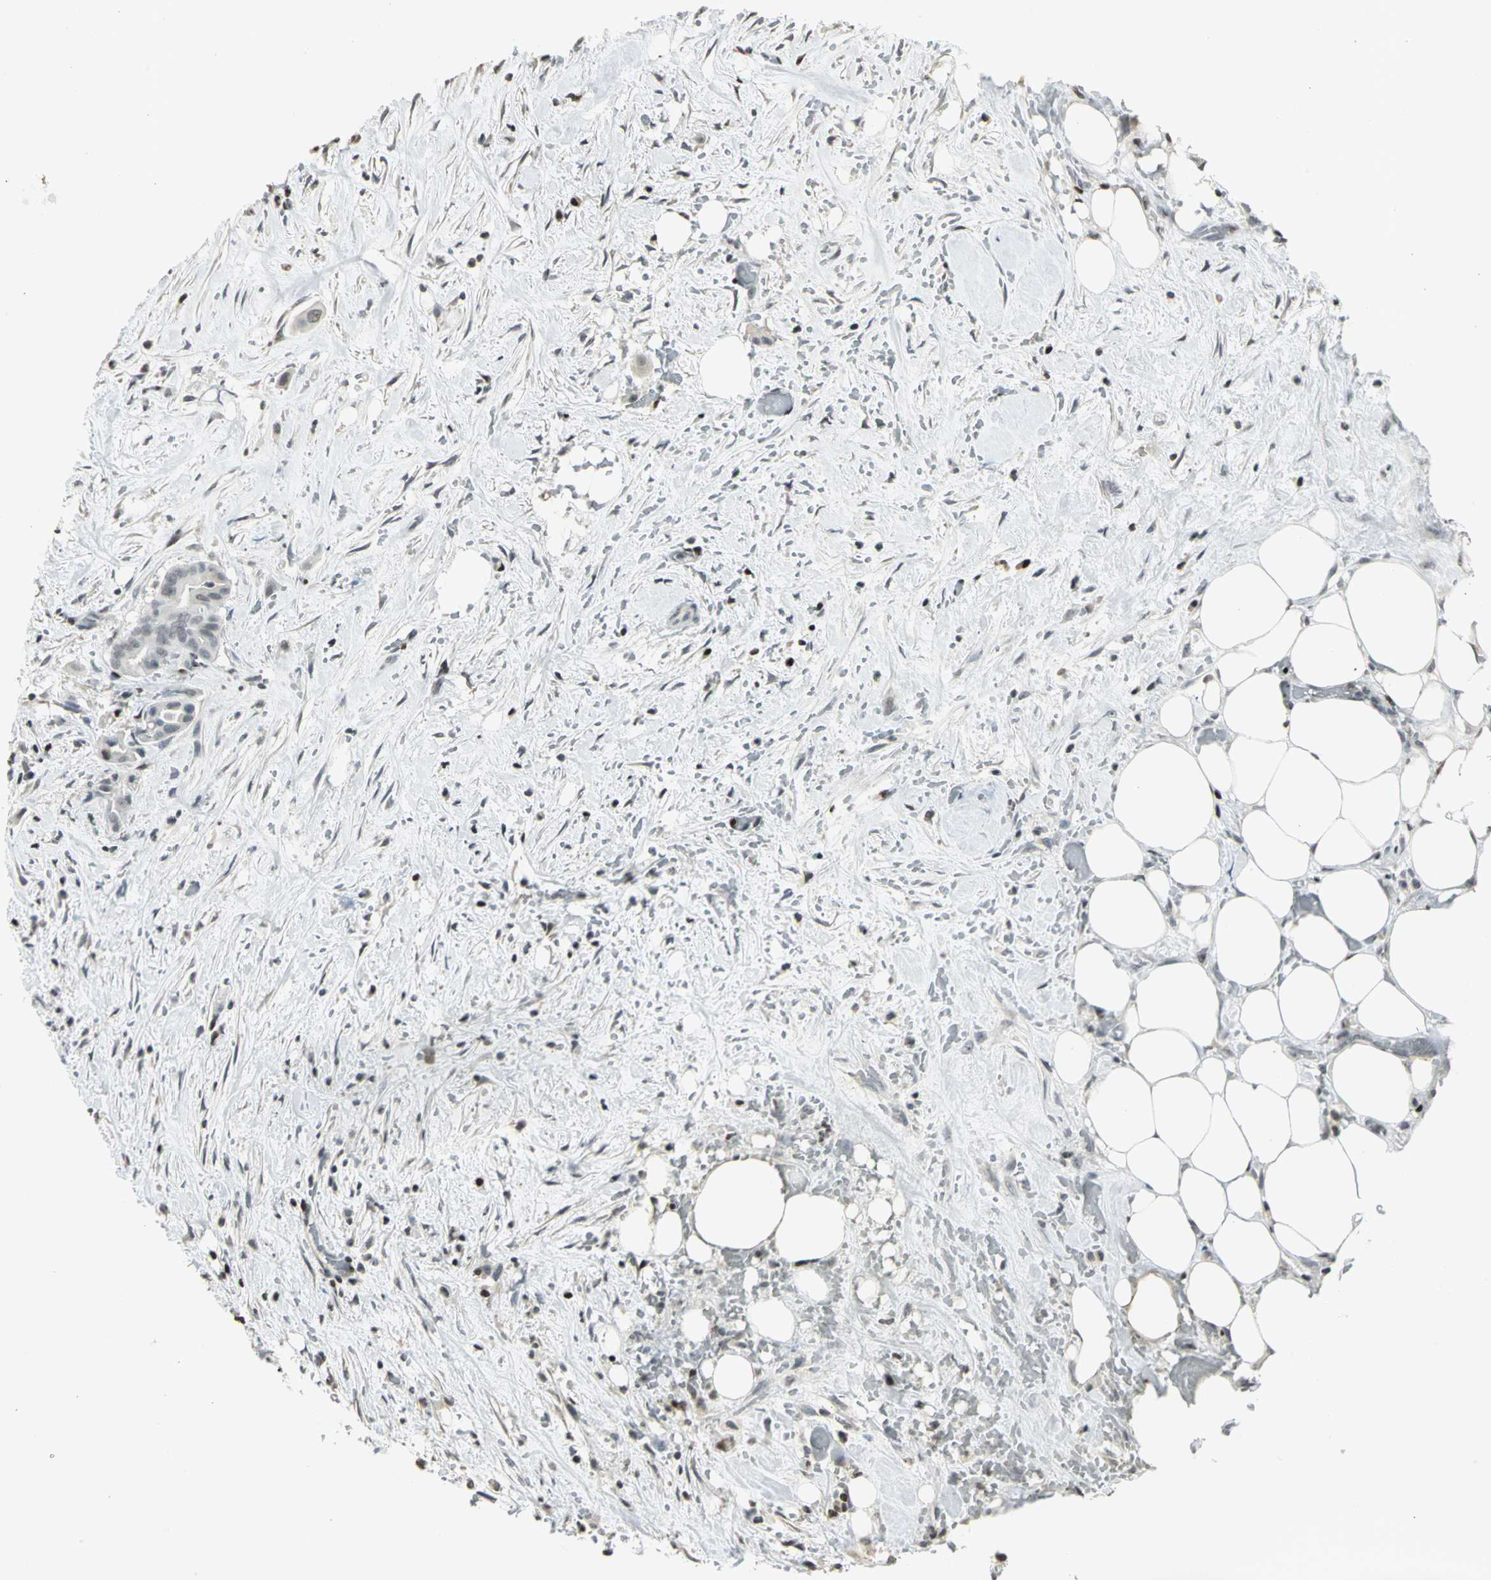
{"staining": {"intensity": "negative", "quantity": "none", "location": "none"}, "tissue": "liver cancer", "cell_type": "Tumor cells", "image_type": "cancer", "snomed": [{"axis": "morphology", "description": "Cholangiocarcinoma"}, {"axis": "topography", "description": "Liver"}], "caption": "Tumor cells are negative for protein expression in human liver cancer (cholangiocarcinoma).", "gene": "KDM1A", "patient": {"sex": "female", "age": 68}}